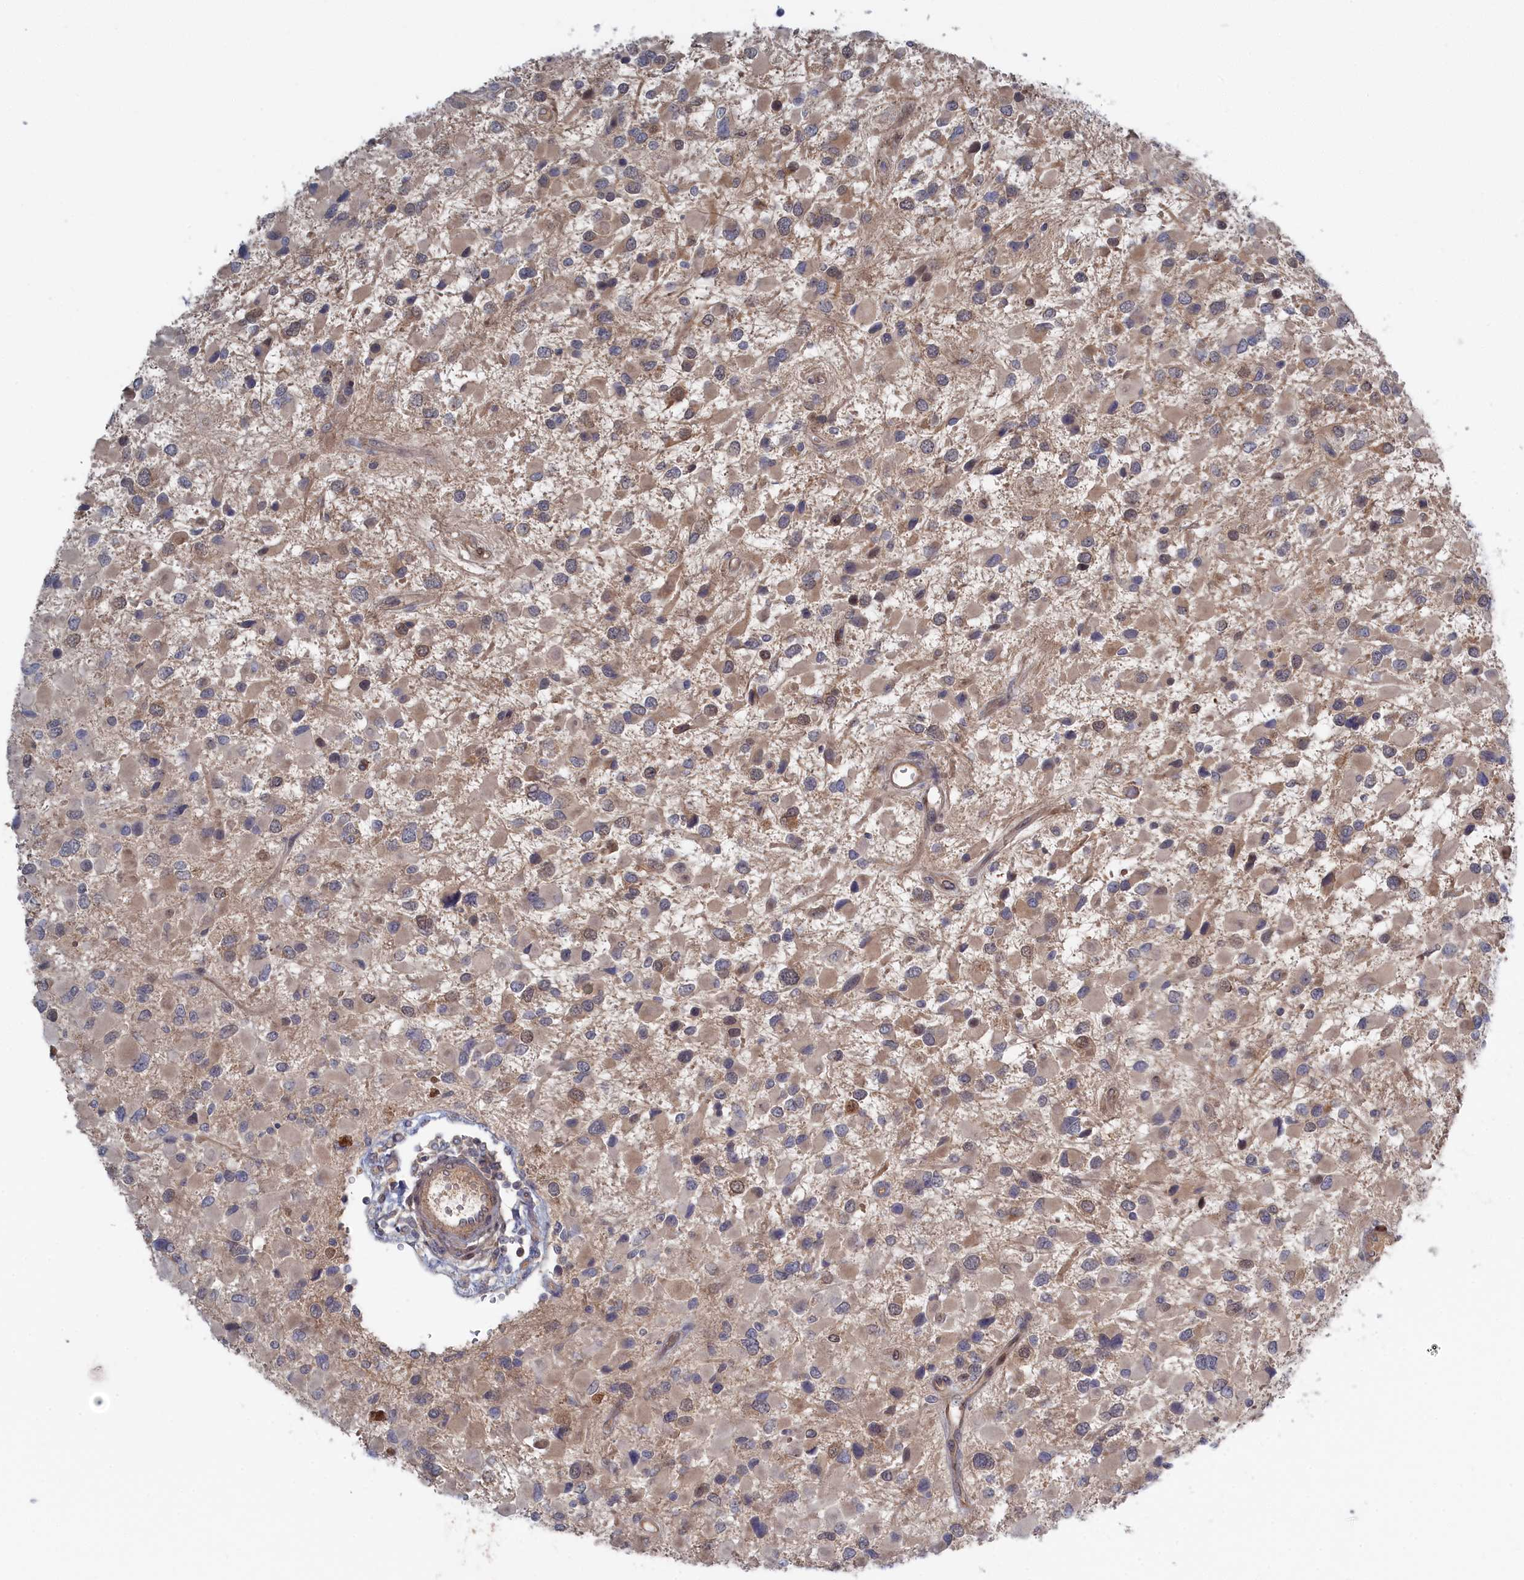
{"staining": {"intensity": "moderate", "quantity": "<25%", "location": "cytoplasmic/membranous"}, "tissue": "glioma", "cell_type": "Tumor cells", "image_type": "cancer", "snomed": [{"axis": "morphology", "description": "Glioma, malignant, High grade"}, {"axis": "topography", "description": "Brain"}], "caption": "The image exhibits a brown stain indicating the presence of a protein in the cytoplasmic/membranous of tumor cells in high-grade glioma (malignant). (IHC, brightfield microscopy, high magnification).", "gene": "IRGQ", "patient": {"sex": "male", "age": 53}}